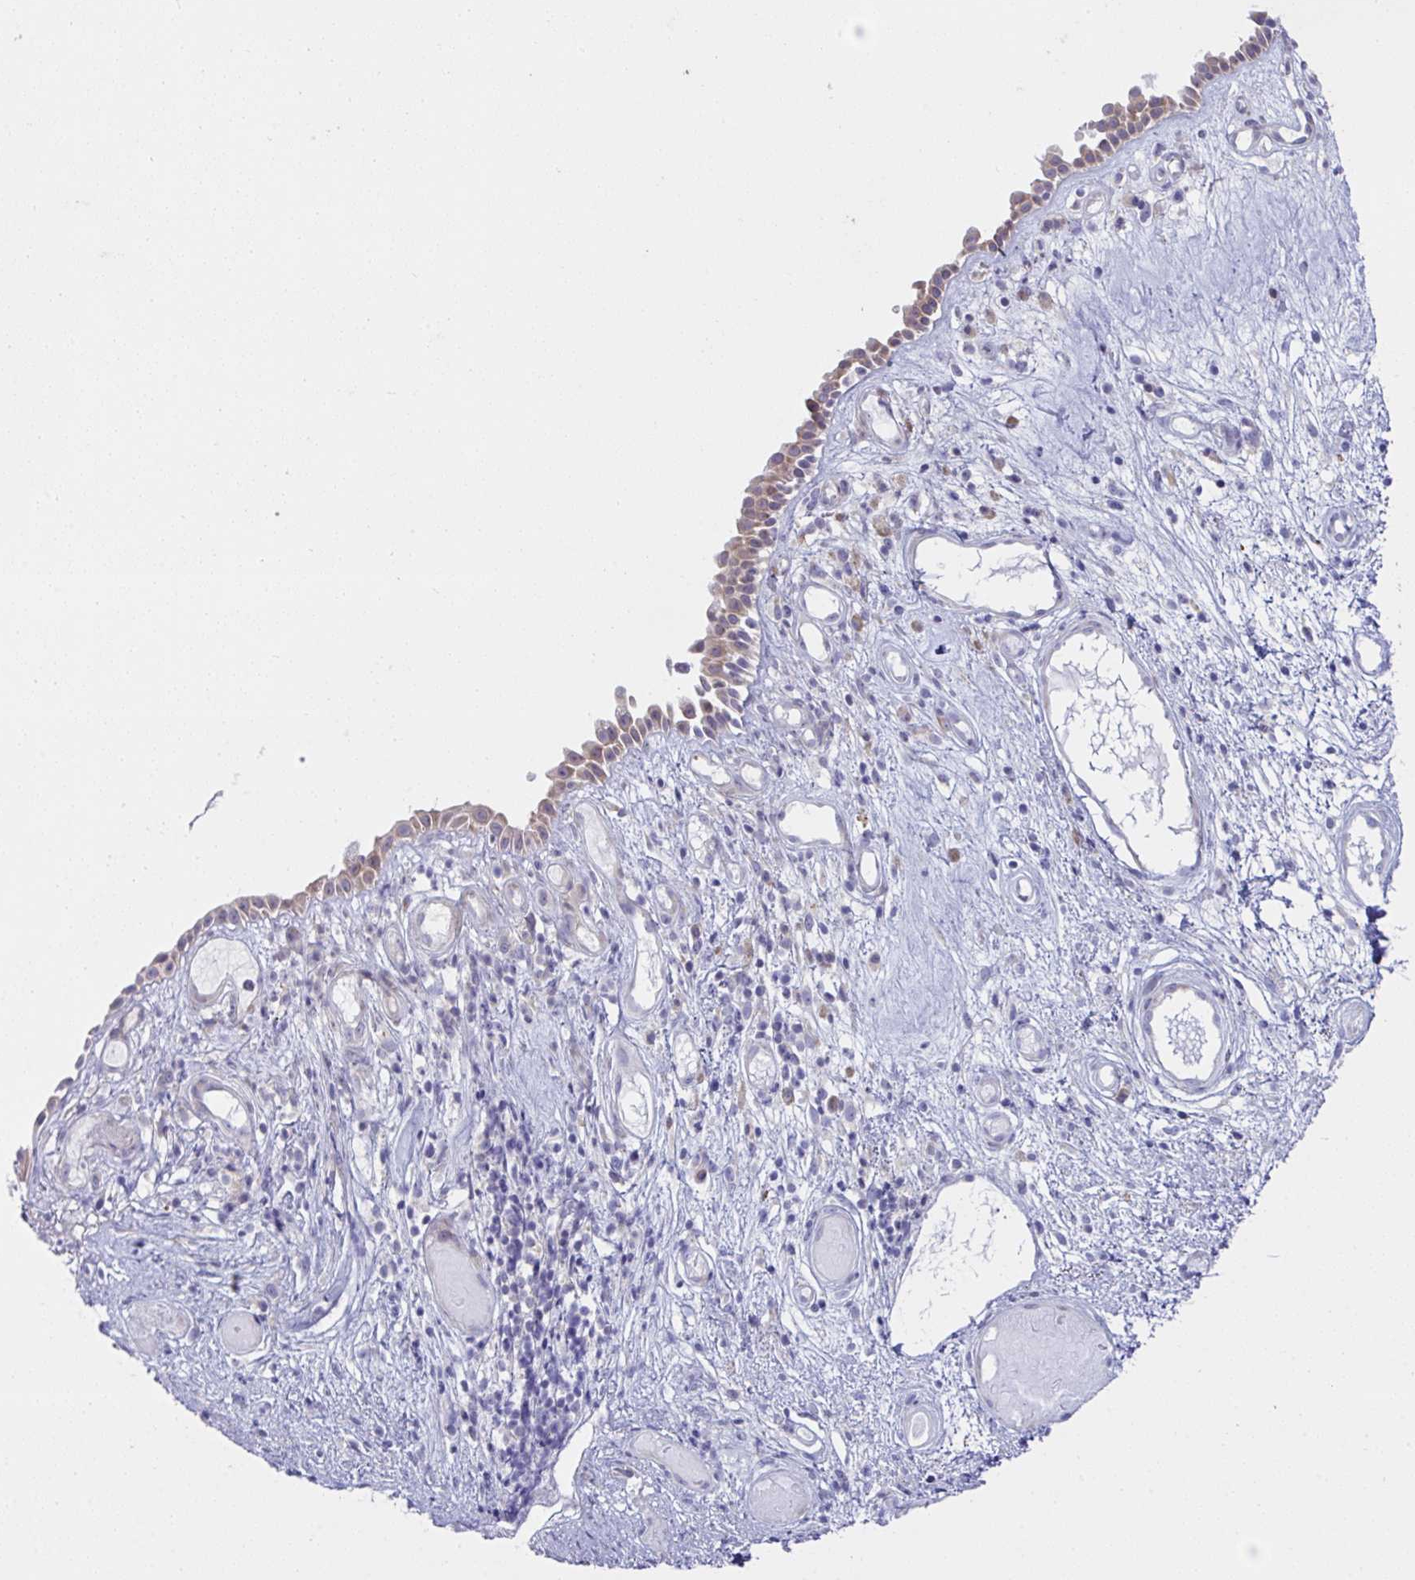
{"staining": {"intensity": "weak", "quantity": ">75%", "location": "cytoplasmic/membranous"}, "tissue": "nasopharynx", "cell_type": "Respiratory epithelial cells", "image_type": "normal", "snomed": [{"axis": "morphology", "description": "Normal tissue, NOS"}, {"axis": "morphology", "description": "Inflammation, NOS"}, {"axis": "topography", "description": "Nasopharynx"}], "caption": "Human nasopharynx stained for a protein (brown) shows weak cytoplasmic/membranous positive expression in approximately >75% of respiratory epithelial cells.", "gene": "FAU", "patient": {"sex": "male", "age": 54}}